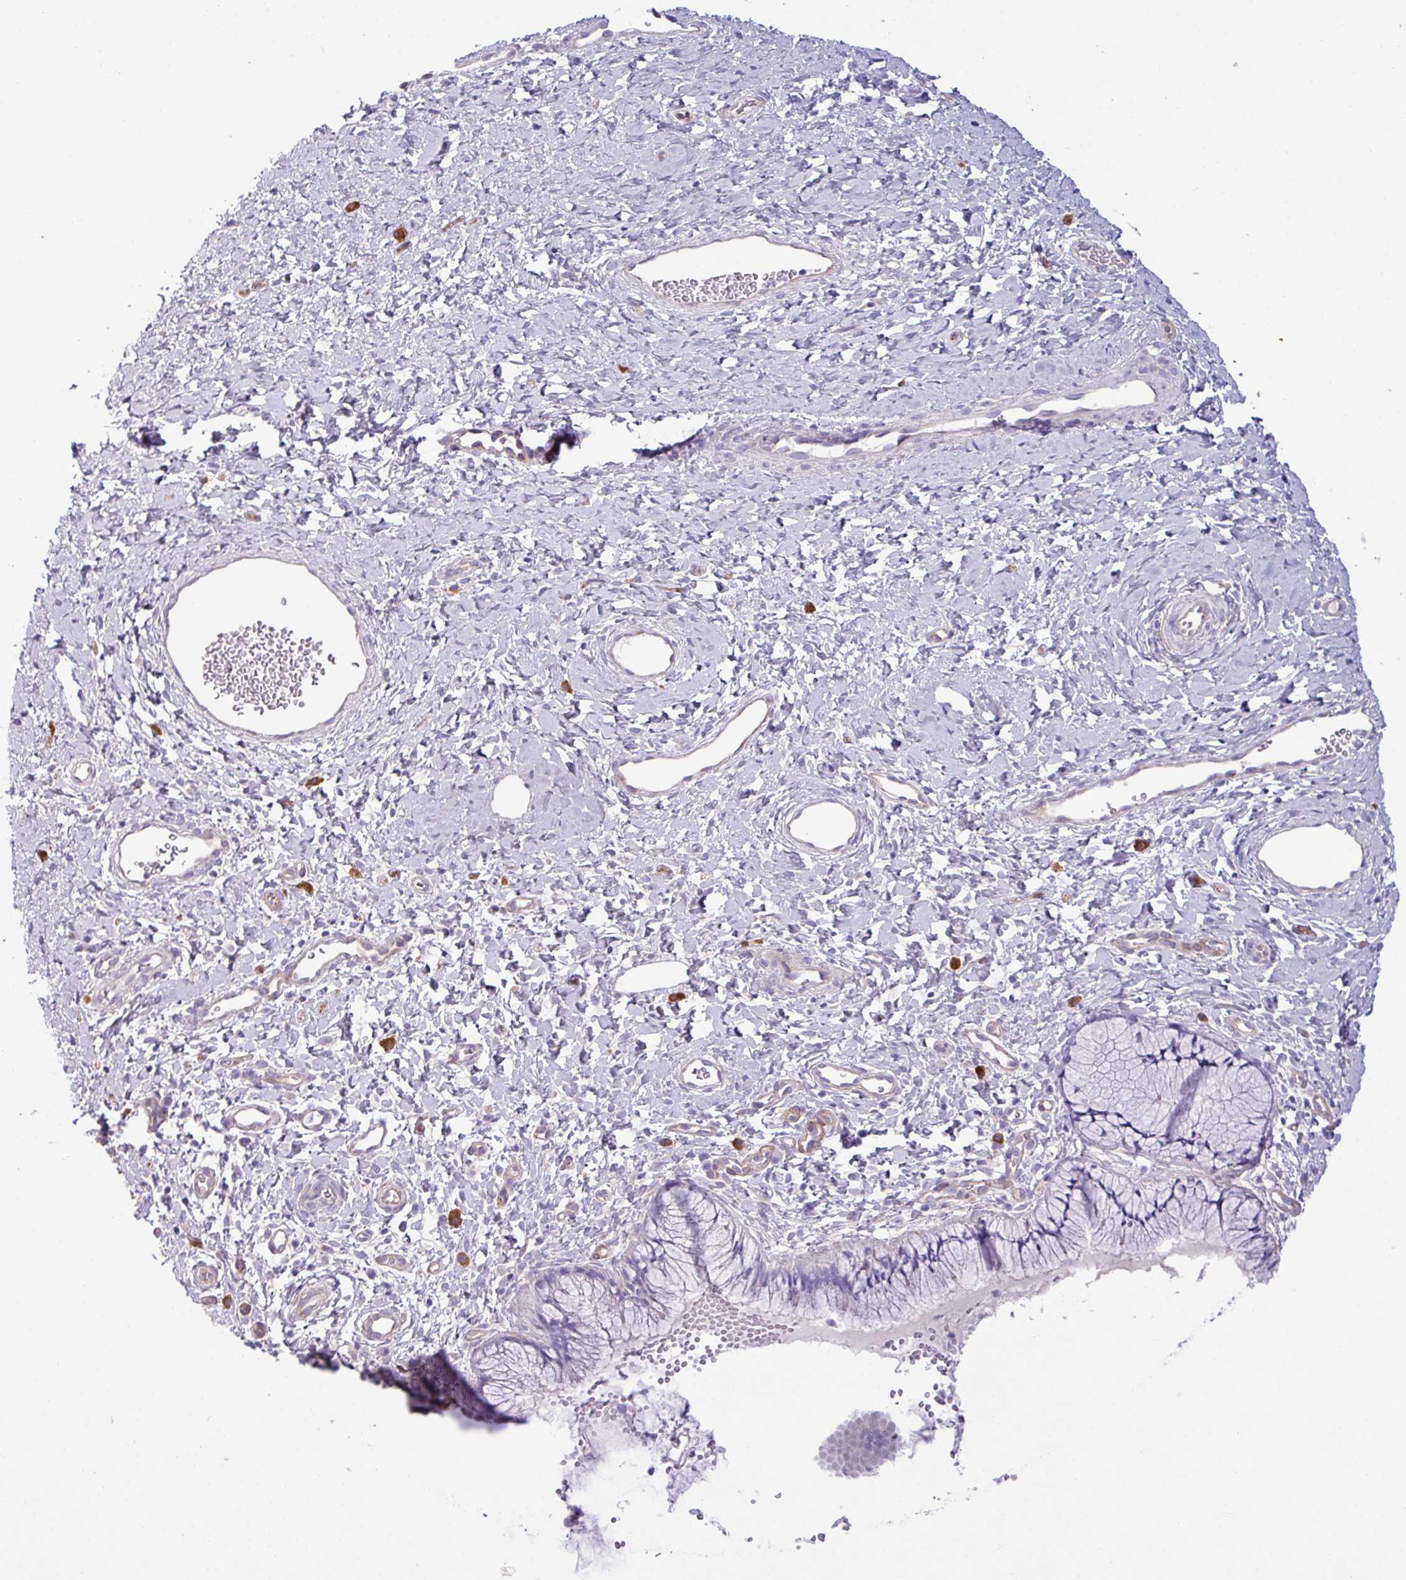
{"staining": {"intensity": "negative", "quantity": "none", "location": "none"}, "tissue": "cervix", "cell_type": "Glandular cells", "image_type": "normal", "snomed": [{"axis": "morphology", "description": "Normal tissue, NOS"}, {"axis": "topography", "description": "Cervix"}], "caption": "Immunohistochemistry of unremarkable human cervix displays no staining in glandular cells.", "gene": "KIRREL3", "patient": {"sex": "female", "age": 36}}